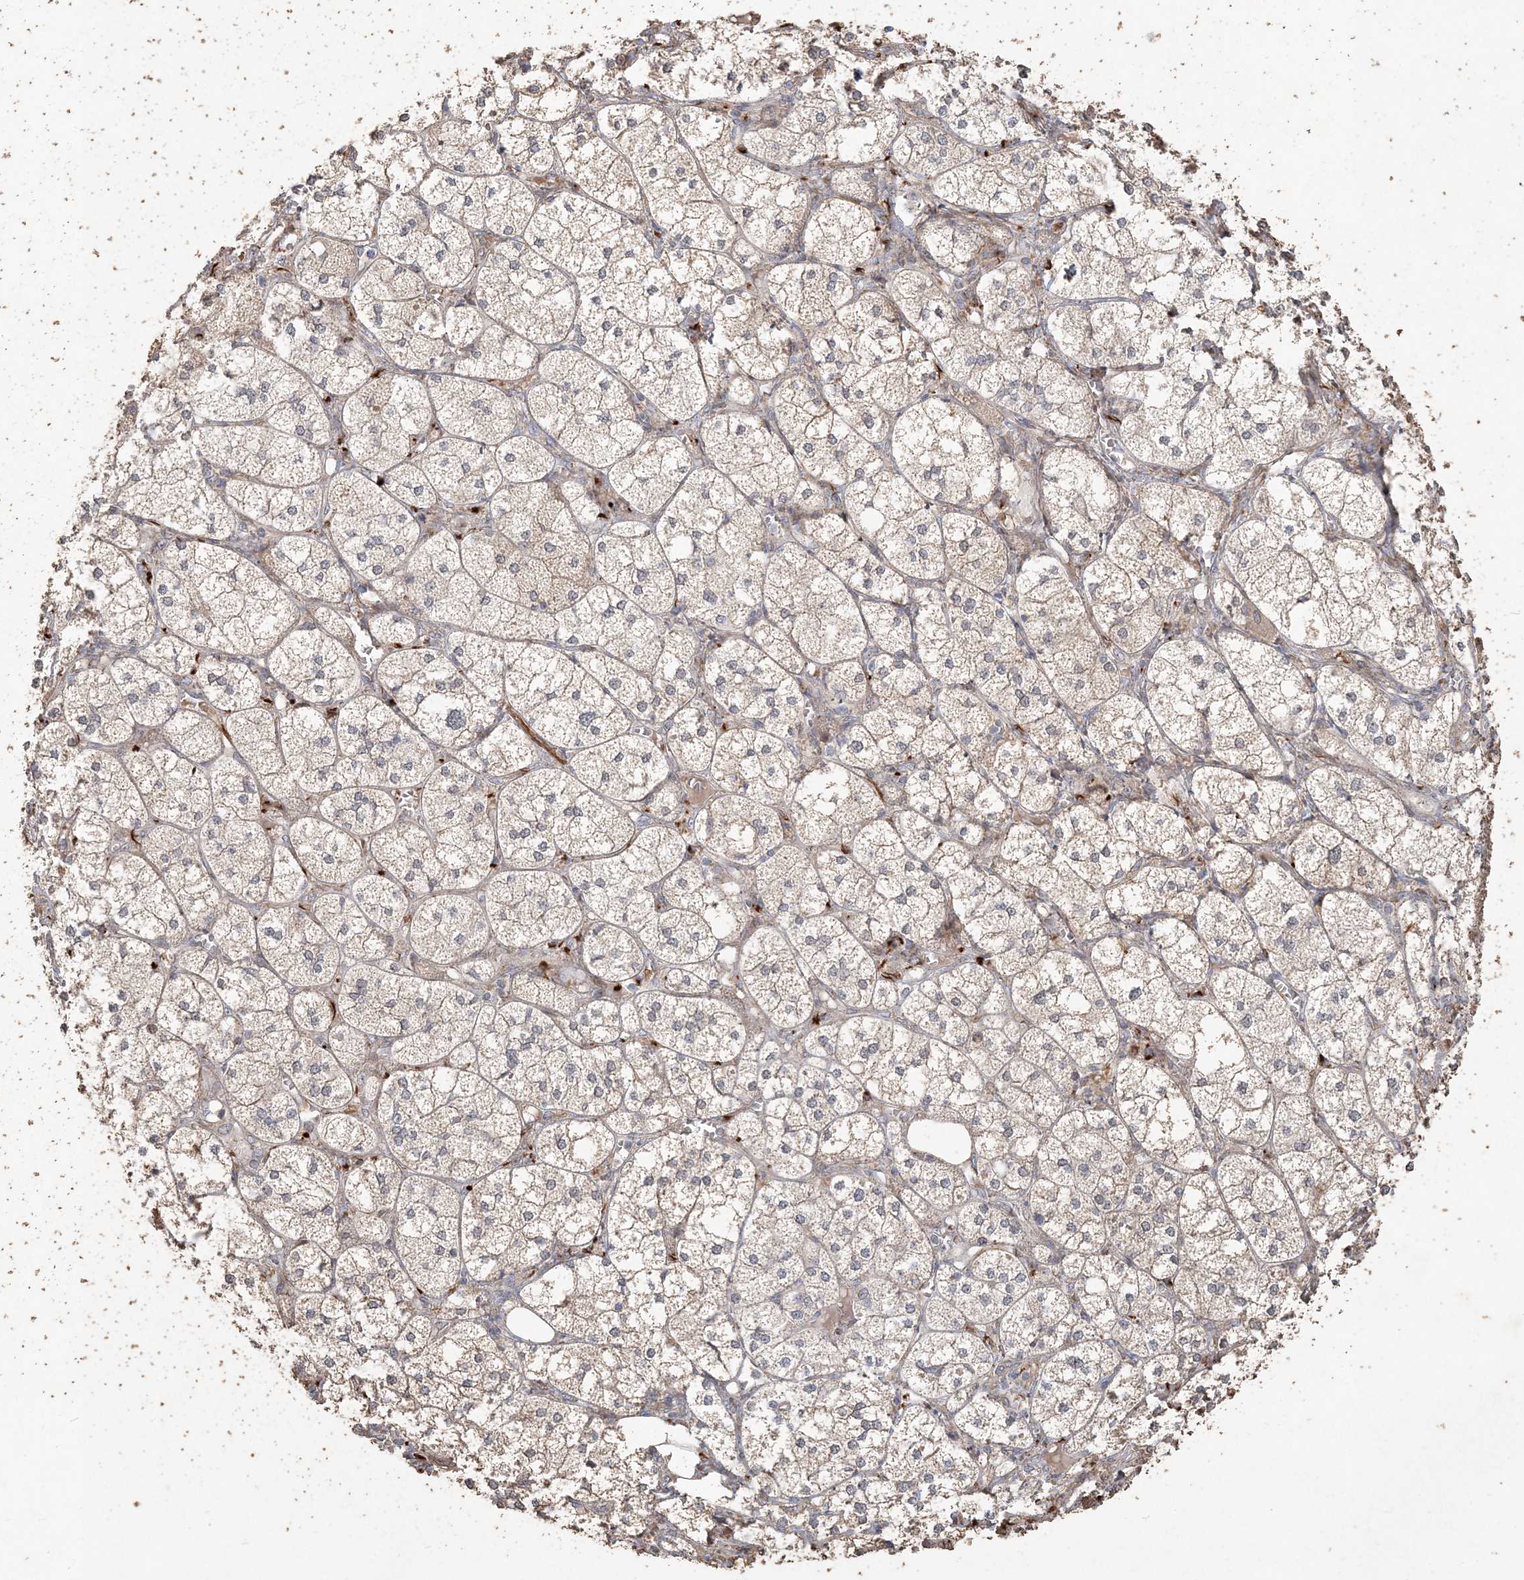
{"staining": {"intensity": "weak", "quantity": "25%-75%", "location": "cytoplasmic/membranous"}, "tissue": "adrenal gland", "cell_type": "Glandular cells", "image_type": "normal", "snomed": [{"axis": "morphology", "description": "Normal tissue, NOS"}, {"axis": "topography", "description": "Adrenal gland"}], "caption": "Brown immunohistochemical staining in unremarkable adrenal gland shows weak cytoplasmic/membranous expression in approximately 25%-75% of glandular cells.", "gene": "RNF145", "patient": {"sex": "female", "age": 61}}